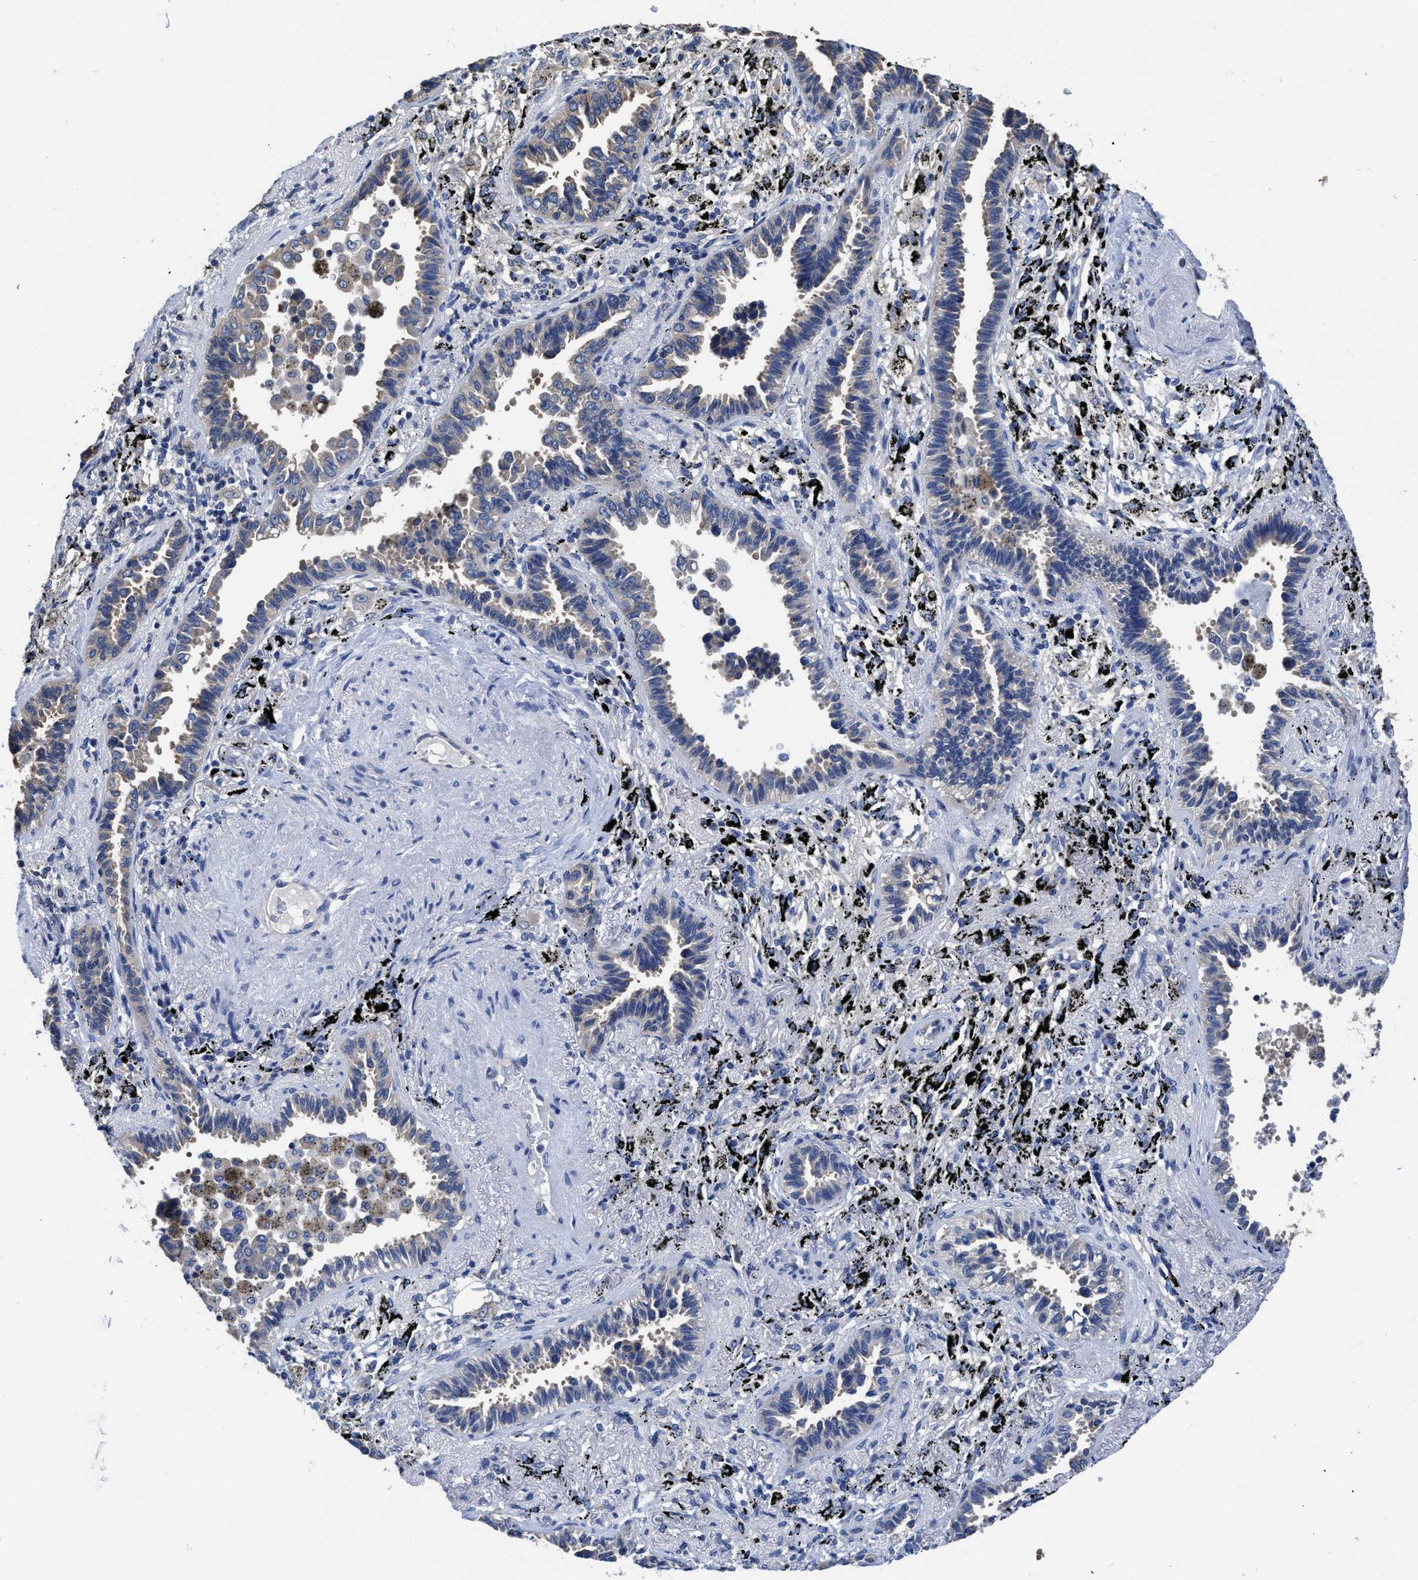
{"staining": {"intensity": "negative", "quantity": "none", "location": "none"}, "tissue": "lung cancer", "cell_type": "Tumor cells", "image_type": "cancer", "snomed": [{"axis": "morphology", "description": "Adenocarcinoma, NOS"}, {"axis": "topography", "description": "Lung"}], "caption": "The photomicrograph reveals no significant staining in tumor cells of adenocarcinoma (lung). (DAB immunohistochemistry, high magnification).", "gene": "HOOK1", "patient": {"sex": "male", "age": 59}}